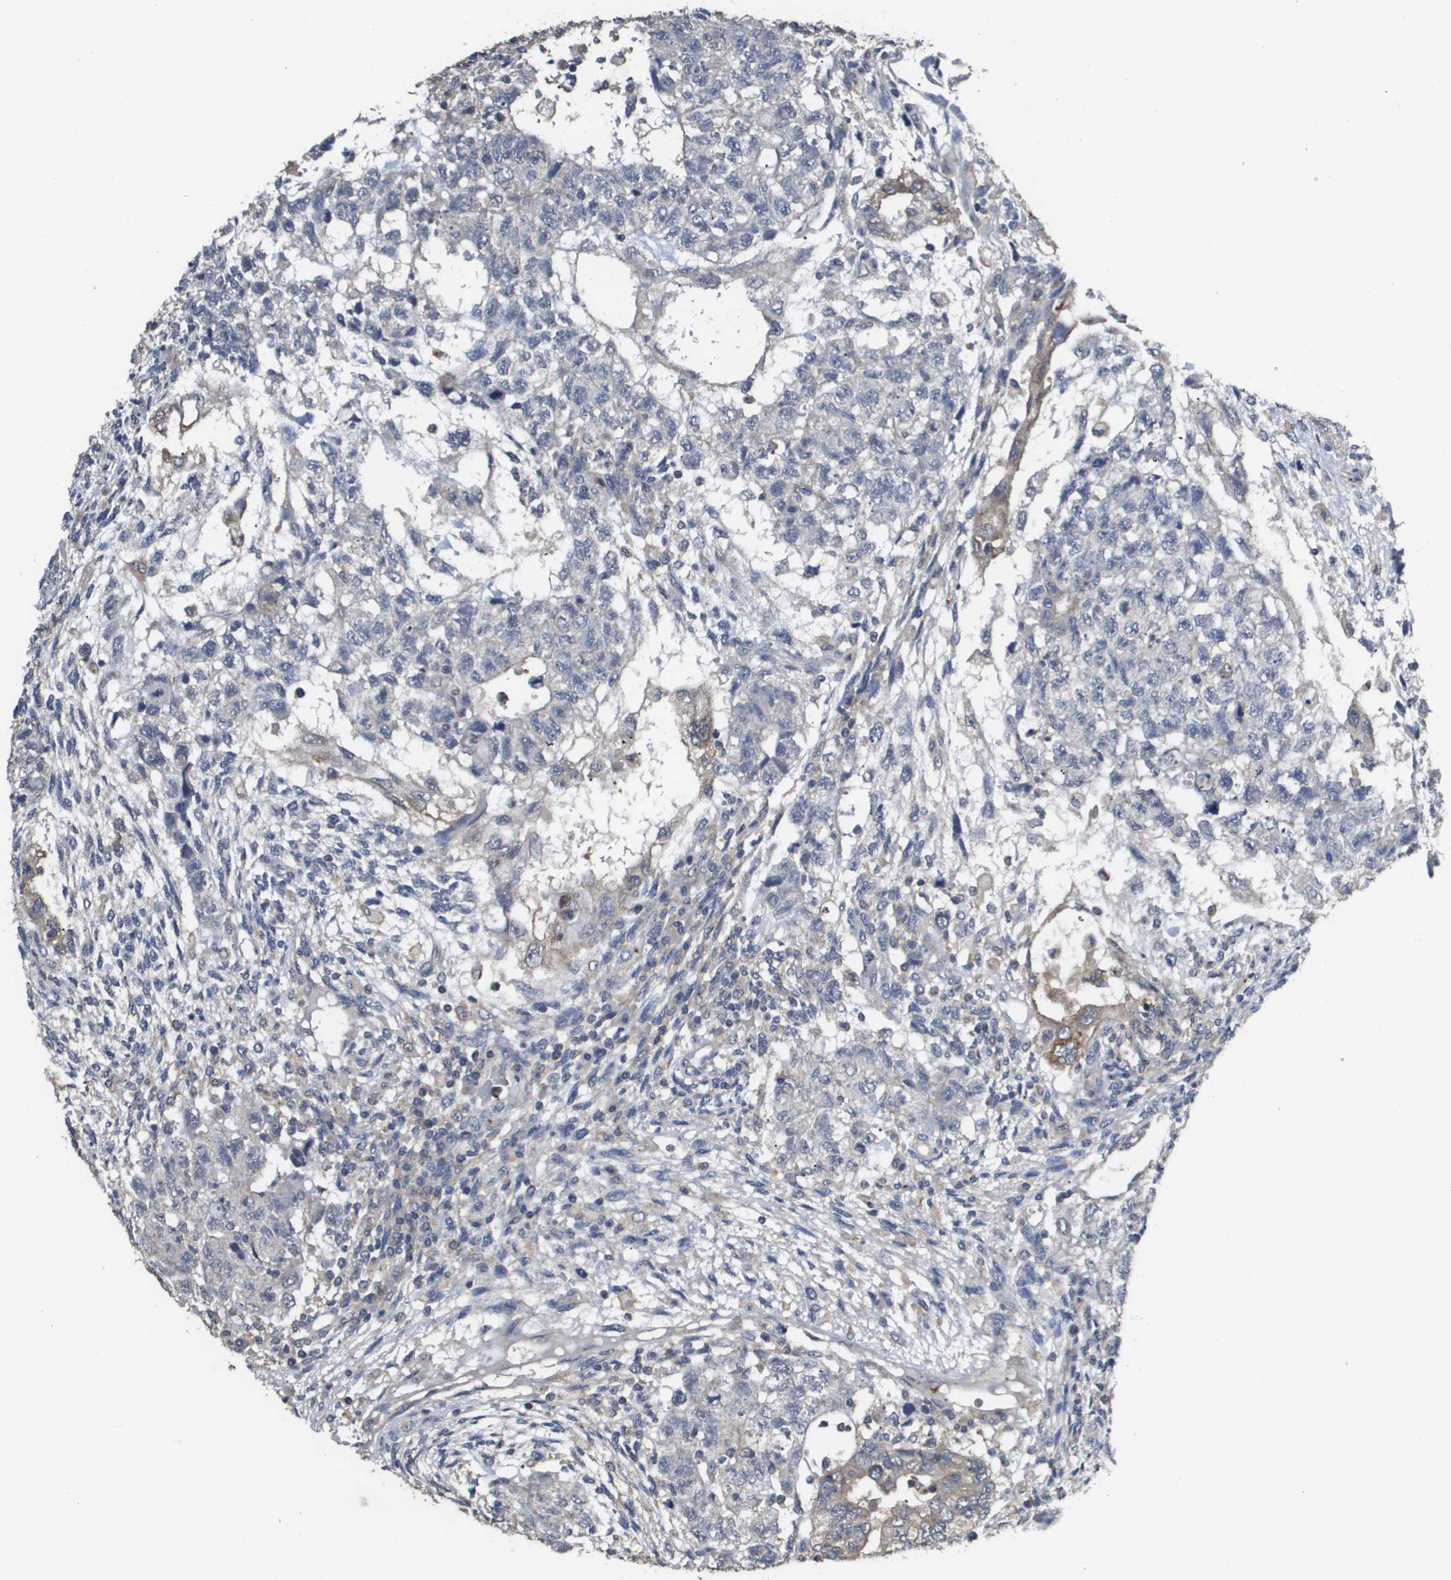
{"staining": {"intensity": "negative", "quantity": "none", "location": "none"}, "tissue": "testis cancer", "cell_type": "Tumor cells", "image_type": "cancer", "snomed": [{"axis": "morphology", "description": "Normal tissue, NOS"}, {"axis": "morphology", "description": "Carcinoma, Embryonal, NOS"}, {"axis": "topography", "description": "Testis"}], "caption": "The photomicrograph demonstrates no significant positivity in tumor cells of embryonal carcinoma (testis).", "gene": "RAB27B", "patient": {"sex": "male", "age": 36}}